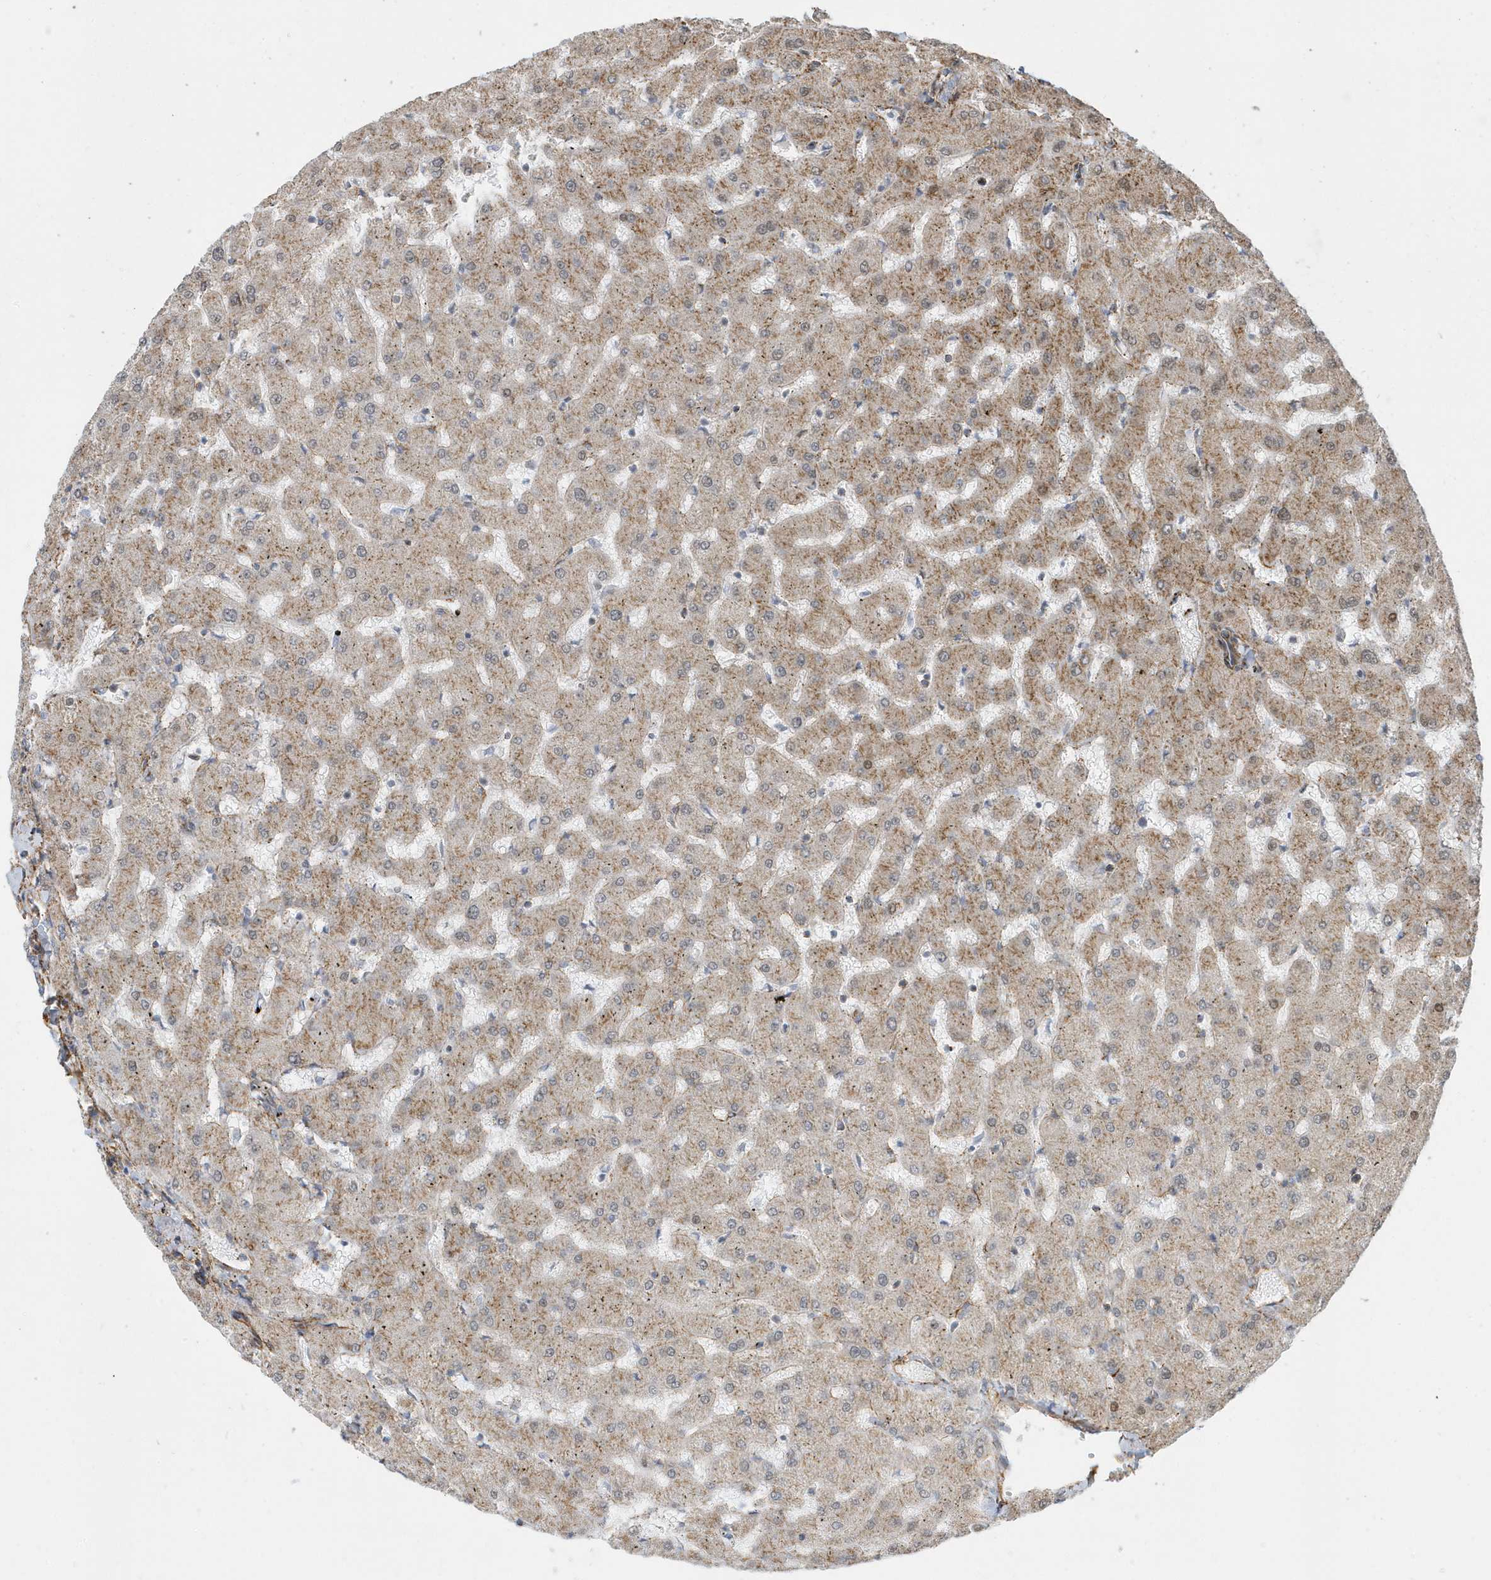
{"staining": {"intensity": "negative", "quantity": "none", "location": "none"}, "tissue": "liver", "cell_type": "Cholangiocytes", "image_type": "normal", "snomed": [{"axis": "morphology", "description": "Normal tissue, NOS"}, {"axis": "topography", "description": "Liver"}], "caption": "Image shows no significant protein staining in cholangiocytes of unremarkable liver. (DAB (3,3'-diaminobenzidine) immunohistochemistry, high magnification).", "gene": "HRH4", "patient": {"sex": "female", "age": 63}}